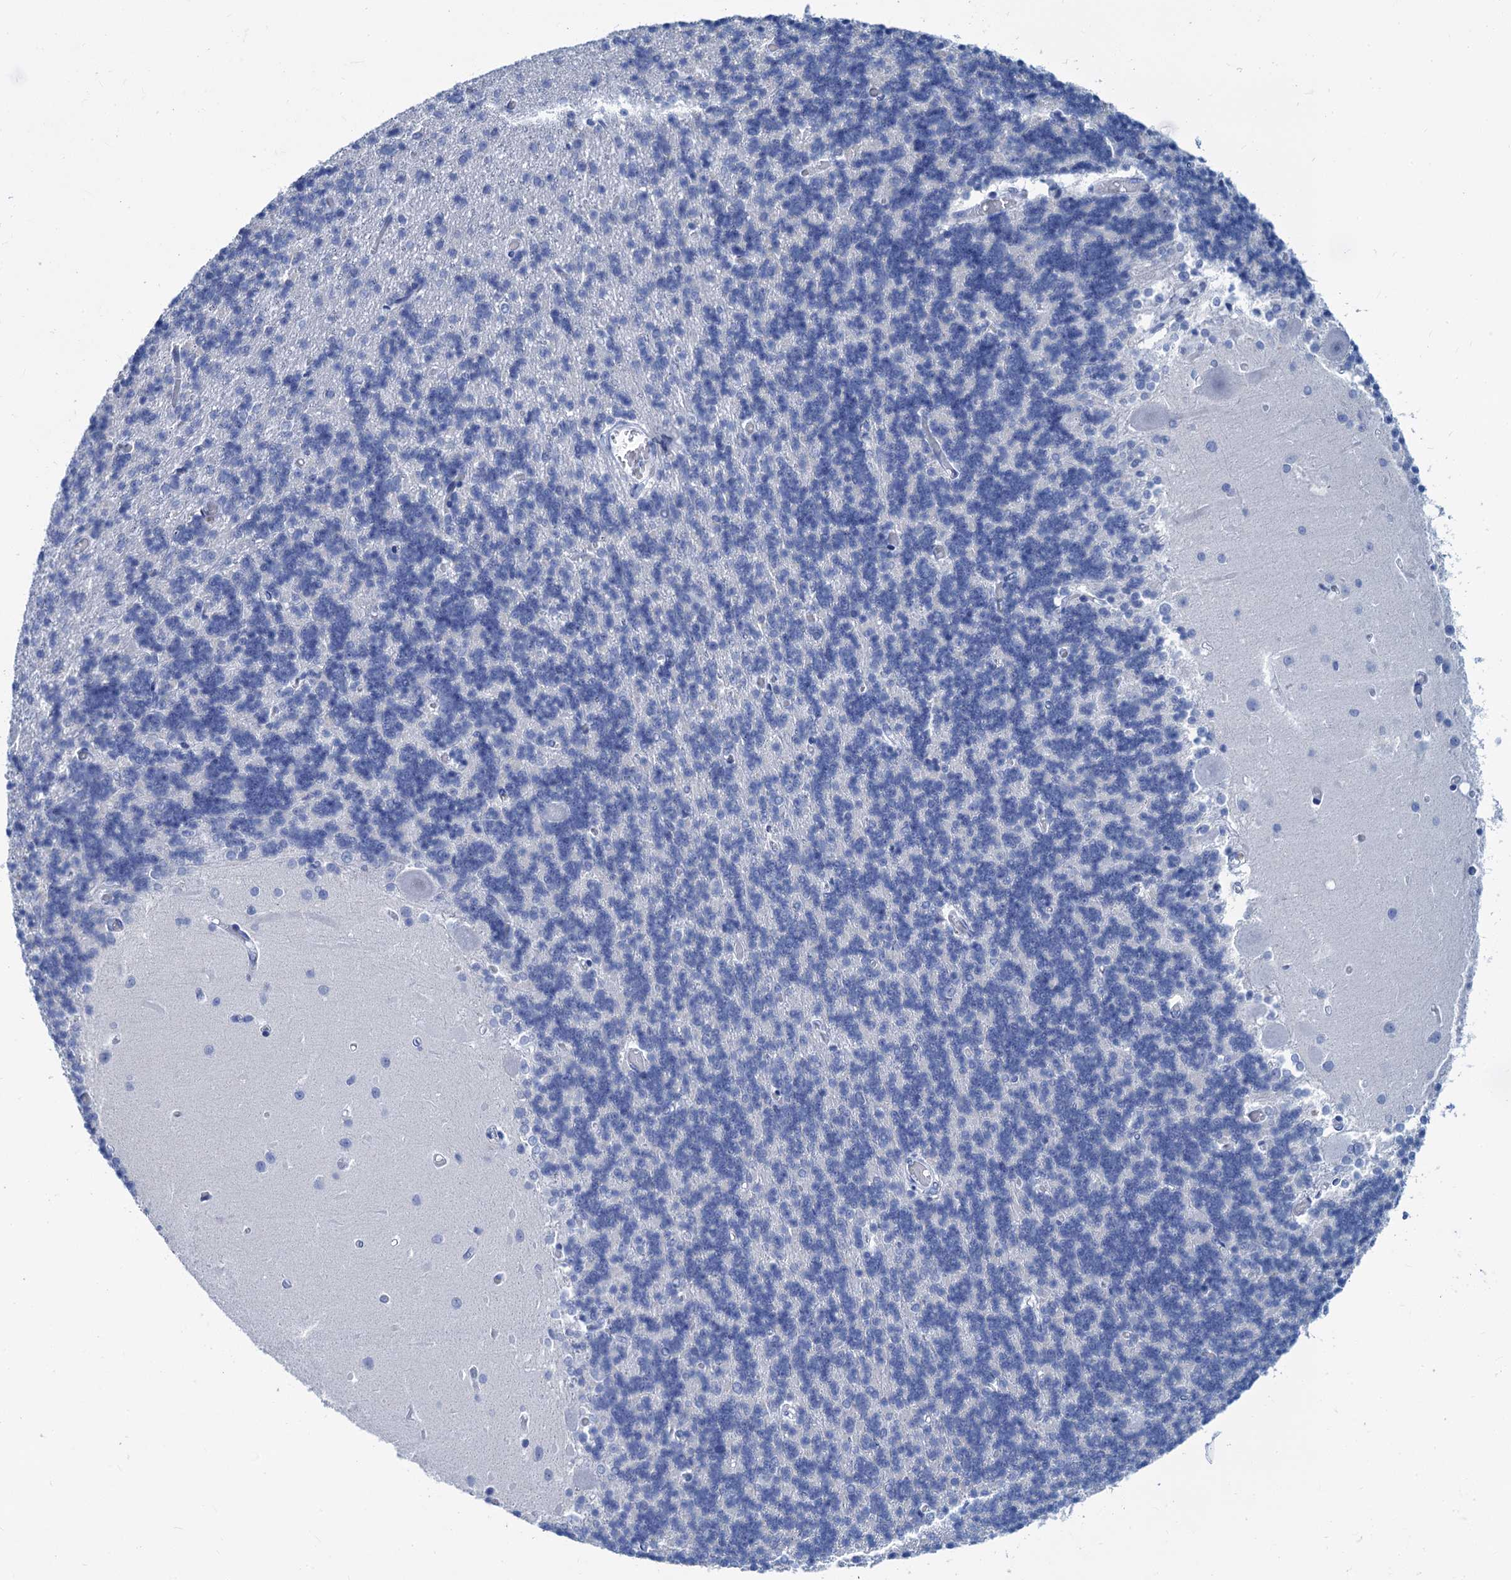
{"staining": {"intensity": "negative", "quantity": "none", "location": "none"}, "tissue": "cerebellum", "cell_type": "Cells in granular layer", "image_type": "normal", "snomed": [{"axis": "morphology", "description": "Normal tissue, NOS"}, {"axis": "topography", "description": "Cerebellum"}], "caption": "The histopathology image displays no significant positivity in cells in granular layer of cerebellum.", "gene": "CABYR", "patient": {"sex": "male", "age": 37}}